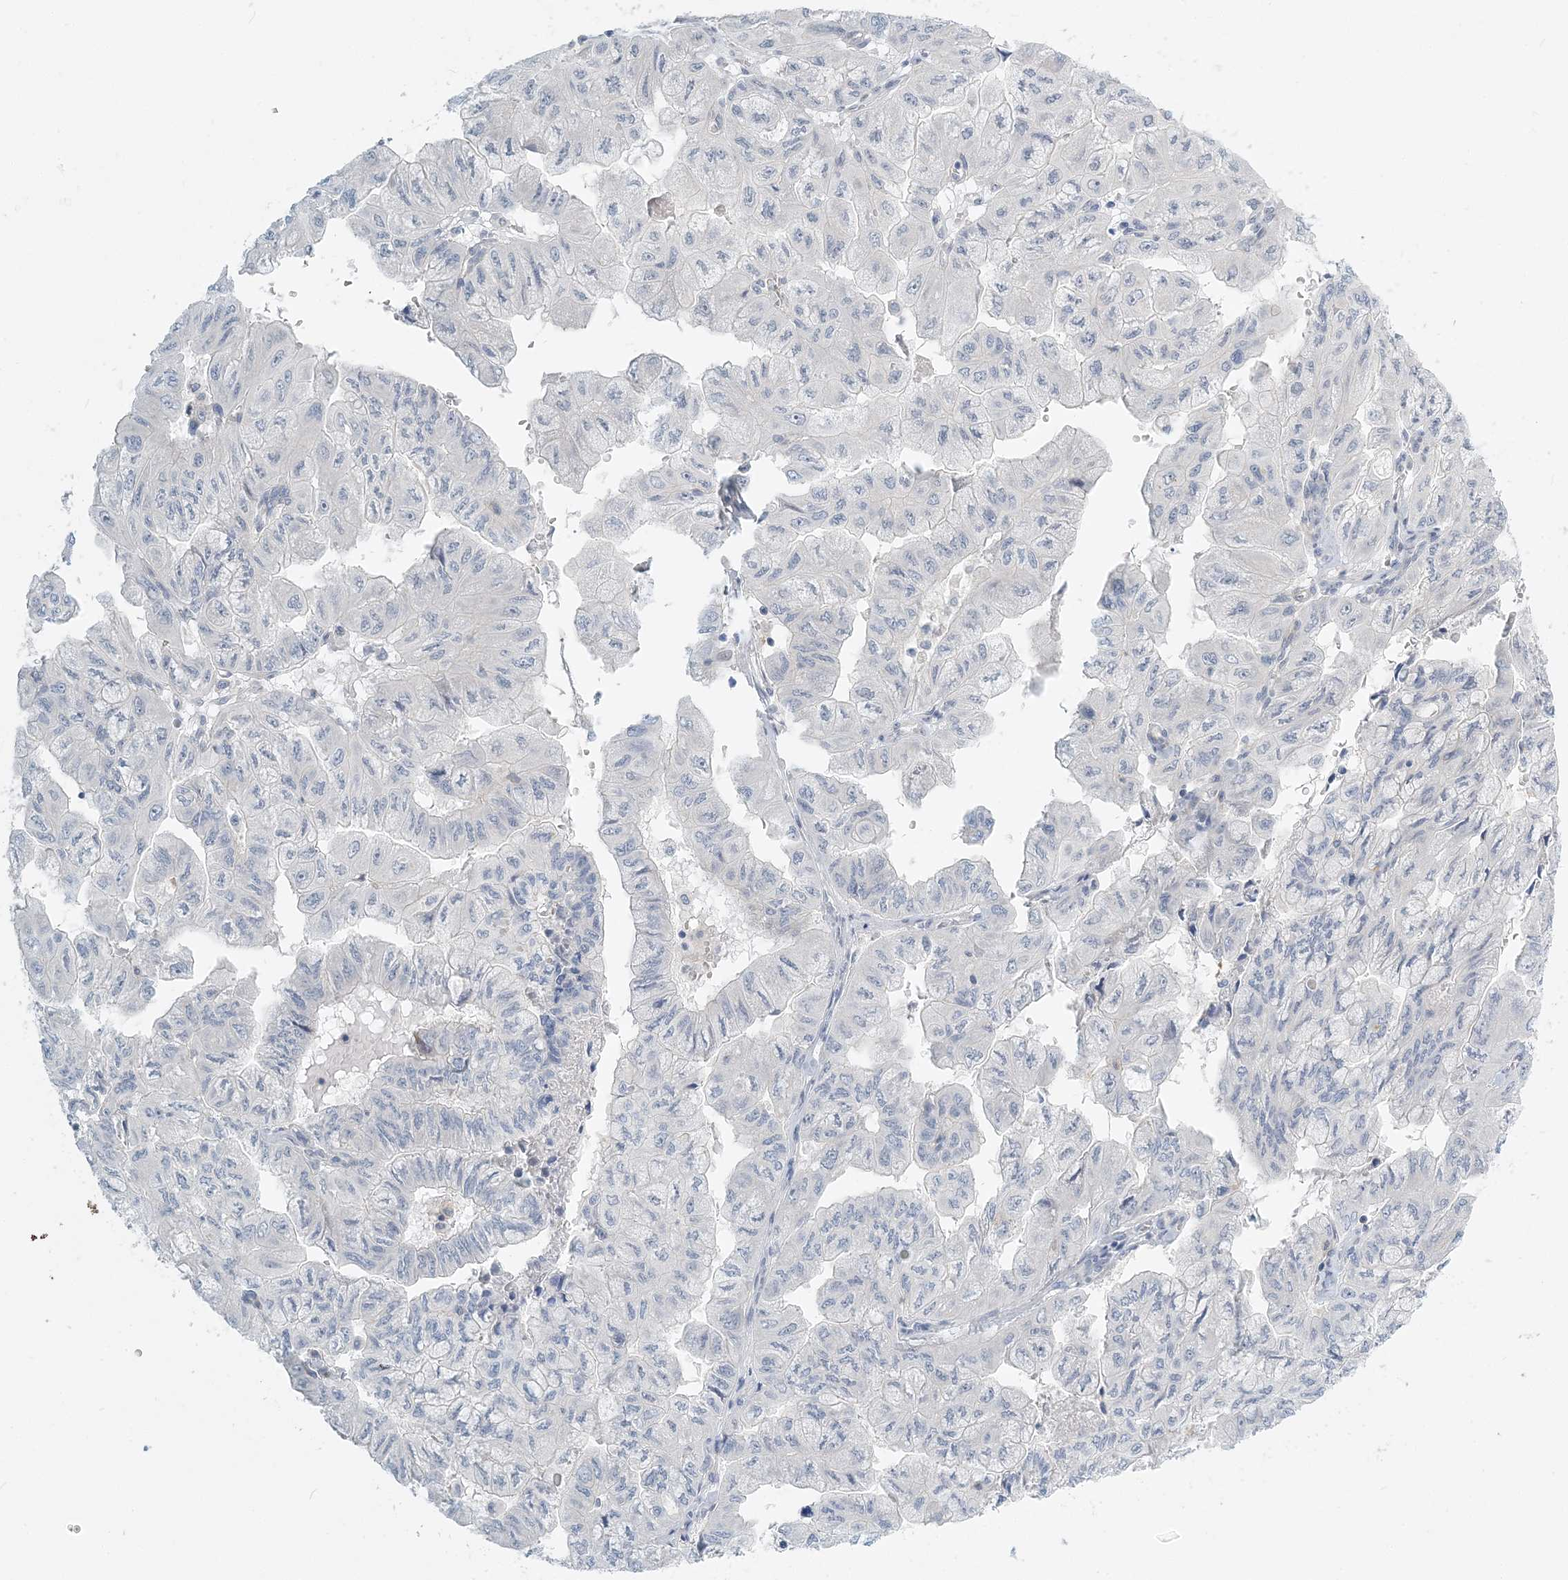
{"staining": {"intensity": "negative", "quantity": "none", "location": "none"}, "tissue": "pancreatic cancer", "cell_type": "Tumor cells", "image_type": "cancer", "snomed": [{"axis": "morphology", "description": "Adenocarcinoma, NOS"}, {"axis": "topography", "description": "Pancreas"}], "caption": "A histopathology image of human adenocarcinoma (pancreatic) is negative for staining in tumor cells.", "gene": "NAA11", "patient": {"sex": "male", "age": 51}}